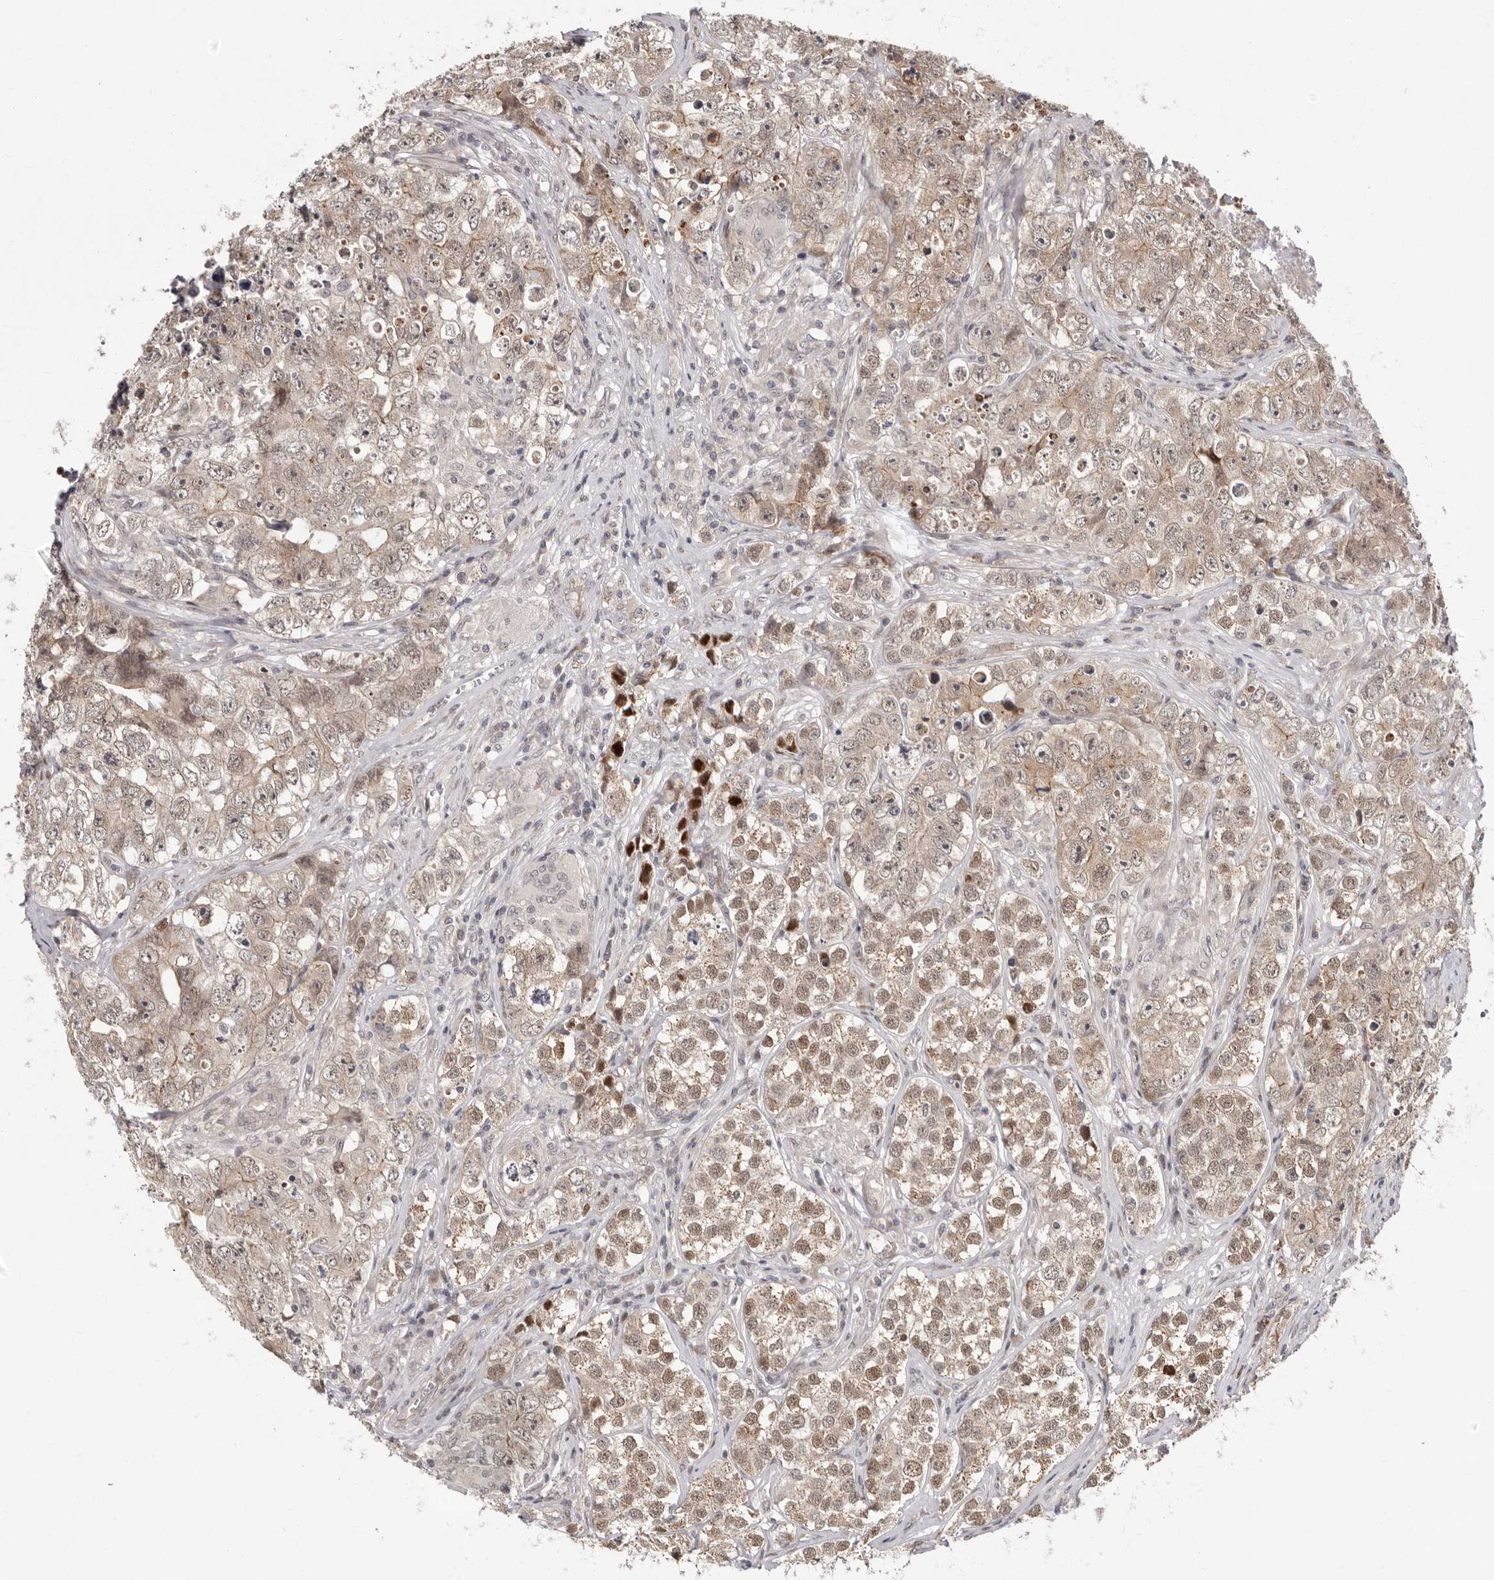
{"staining": {"intensity": "weak", "quantity": ">75%", "location": "cytoplasmic/membranous,nuclear"}, "tissue": "testis cancer", "cell_type": "Tumor cells", "image_type": "cancer", "snomed": [{"axis": "morphology", "description": "Seminoma, NOS"}, {"axis": "morphology", "description": "Carcinoma, Embryonal, NOS"}, {"axis": "topography", "description": "Testis"}], "caption": "Testis seminoma stained for a protein (brown) displays weak cytoplasmic/membranous and nuclear positive positivity in approximately >75% of tumor cells.", "gene": "GLRX3", "patient": {"sex": "male", "age": 43}}